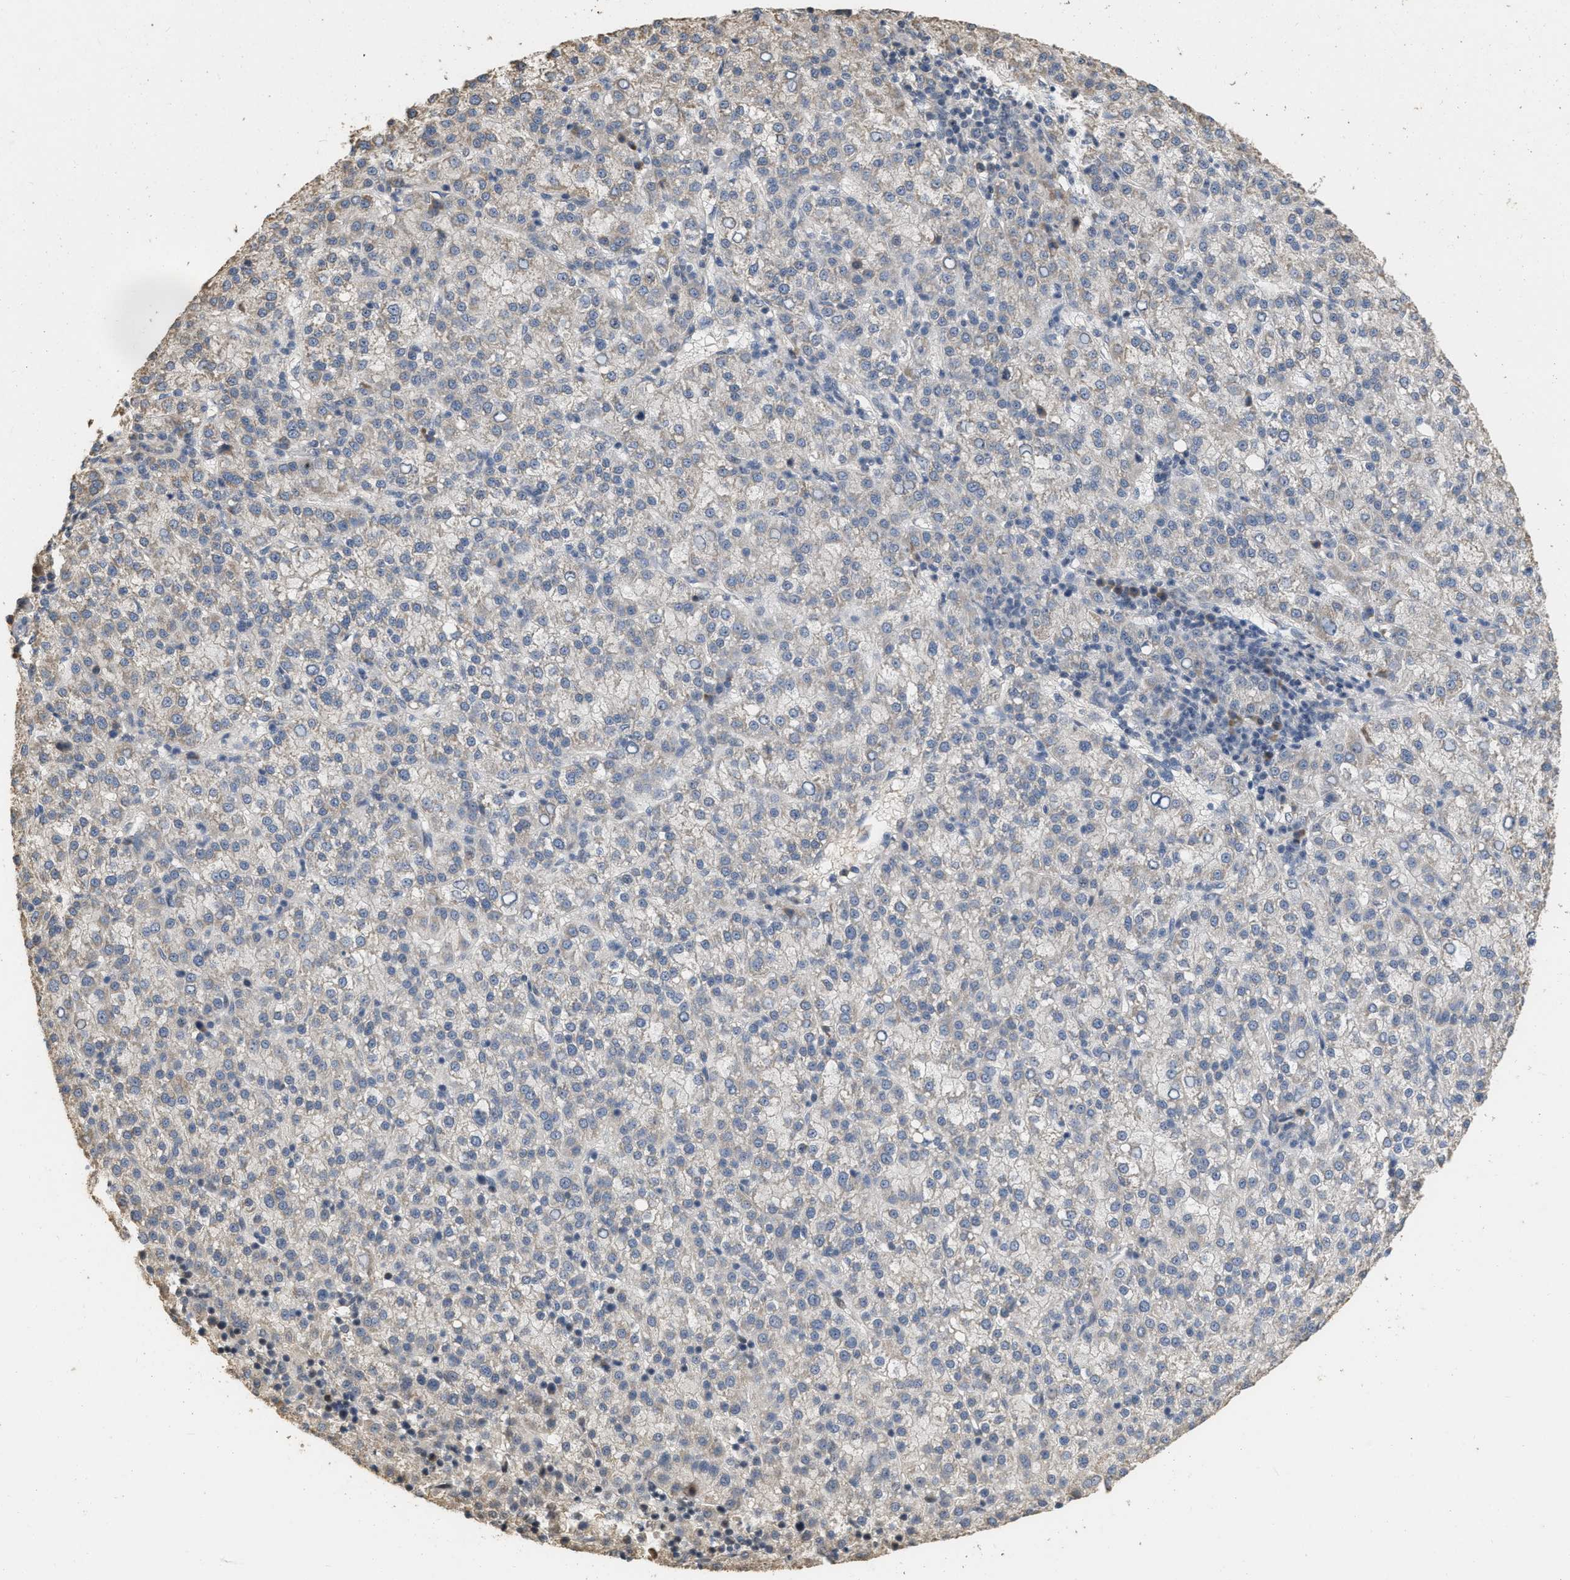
{"staining": {"intensity": "weak", "quantity": "<25%", "location": "cytoplasmic/membranous"}, "tissue": "liver cancer", "cell_type": "Tumor cells", "image_type": "cancer", "snomed": [{"axis": "morphology", "description": "Carcinoma, Hepatocellular, NOS"}, {"axis": "topography", "description": "Liver"}], "caption": "Liver hepatocellular carcinoma was stained to show a protein in brown. There is no significant expression in tumor cells.", "gene": "NCS1", "patient": {"sex": "female", "age": 58}}